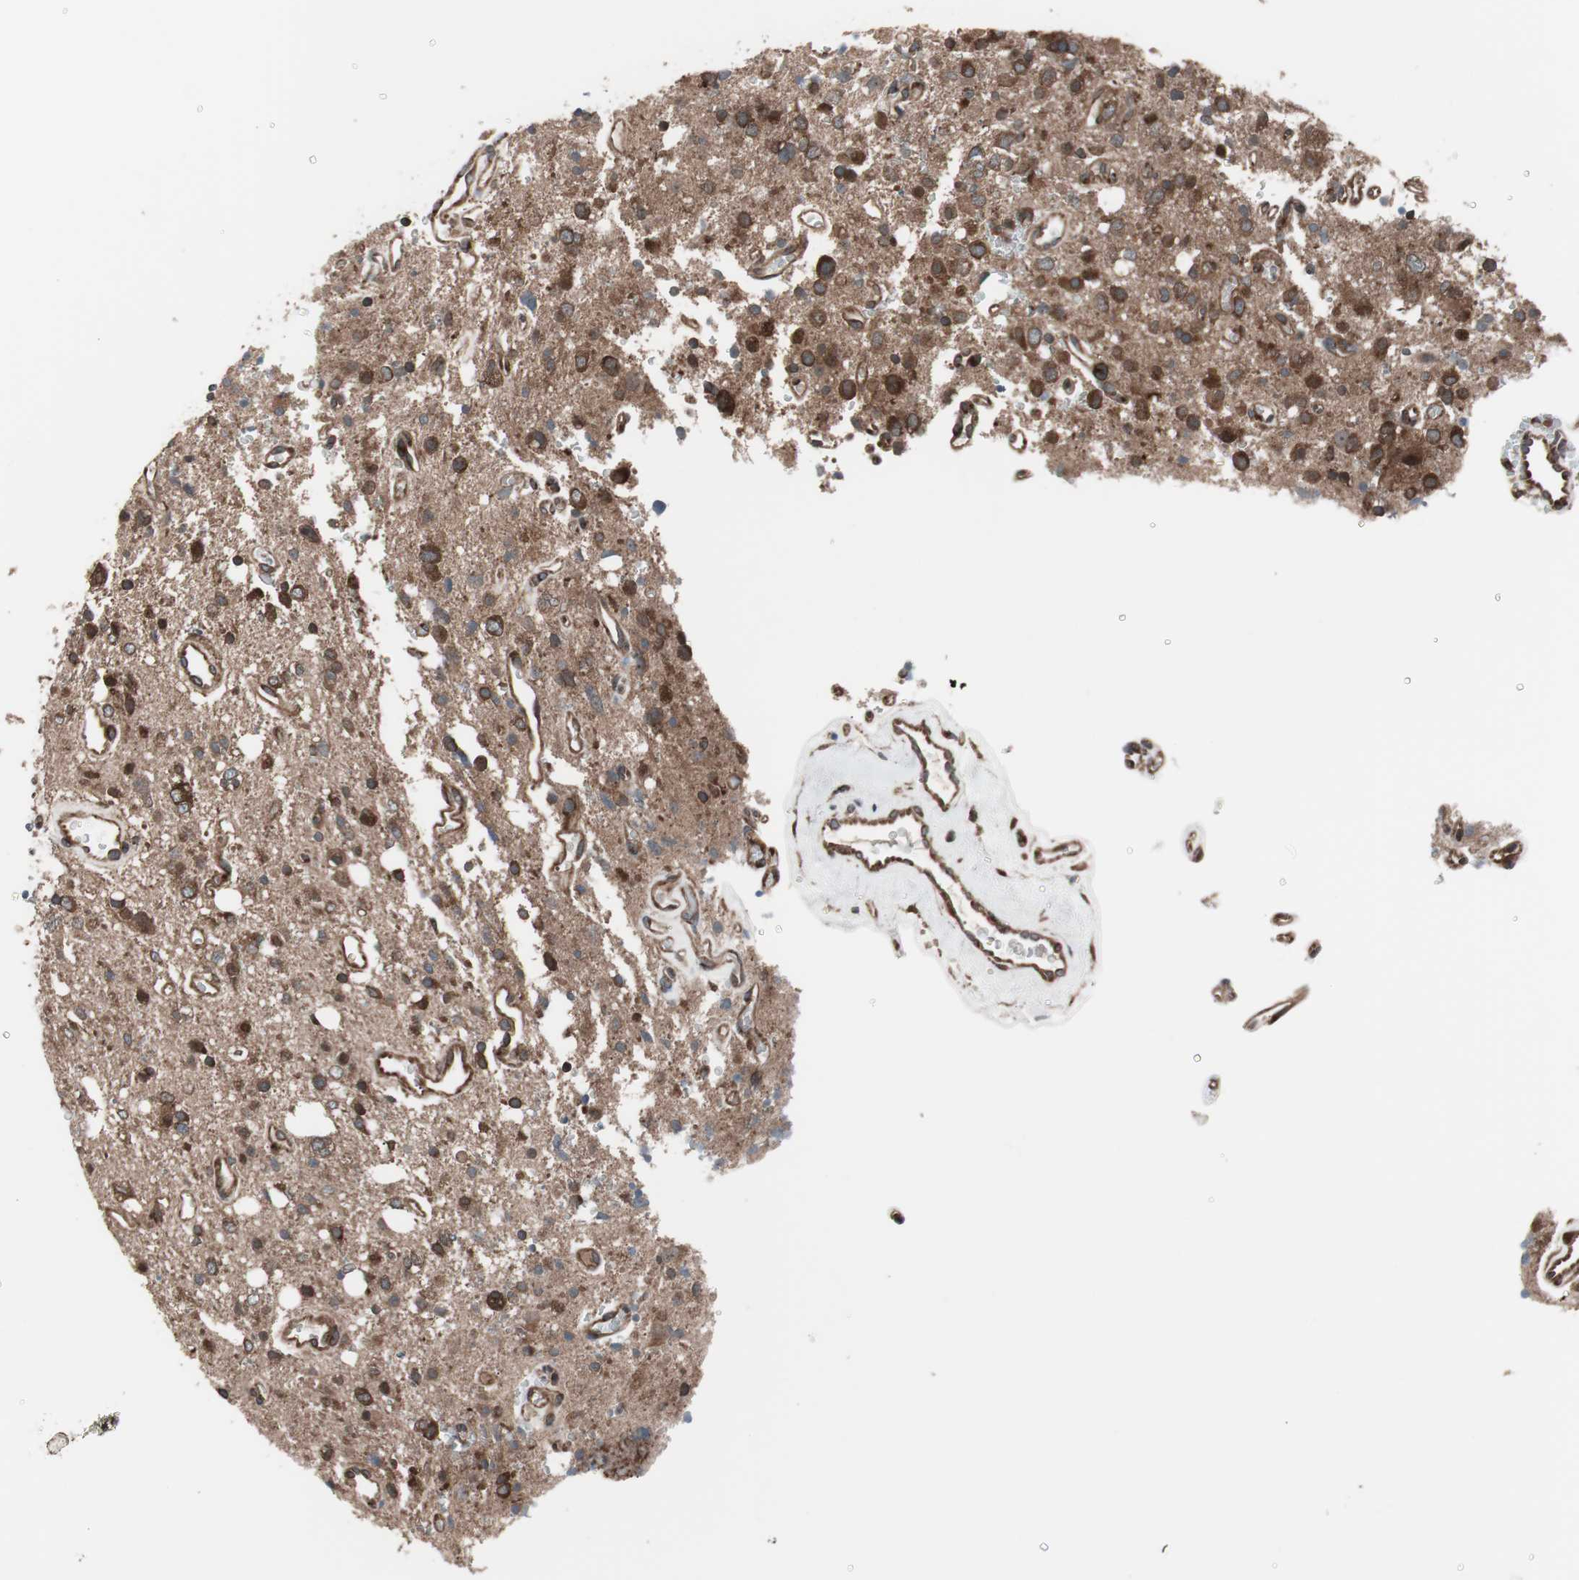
{"staining": {"intensity": "strong", "quantity": "25%-75%", "location": "cytoplasmic/membranous"}, "tissue": "glioma", "cell_type": "Tumor cells", "image_type": "cancer", "snomed": [{"axis": "morphology", "description": "Glioma, malignant, High grade"}, {"axis": "topography", "description": "Brain"}], "caption": "The histopathology image exhibits a brown stain indicating the presence of a protein in the cytoplasmic/membranous of tumor cells in glioma. (DAB IHC with brightfield microscopy, high magnification).", "gene": "SEC31A", "patient": {"sex": "male", "age": 47}}